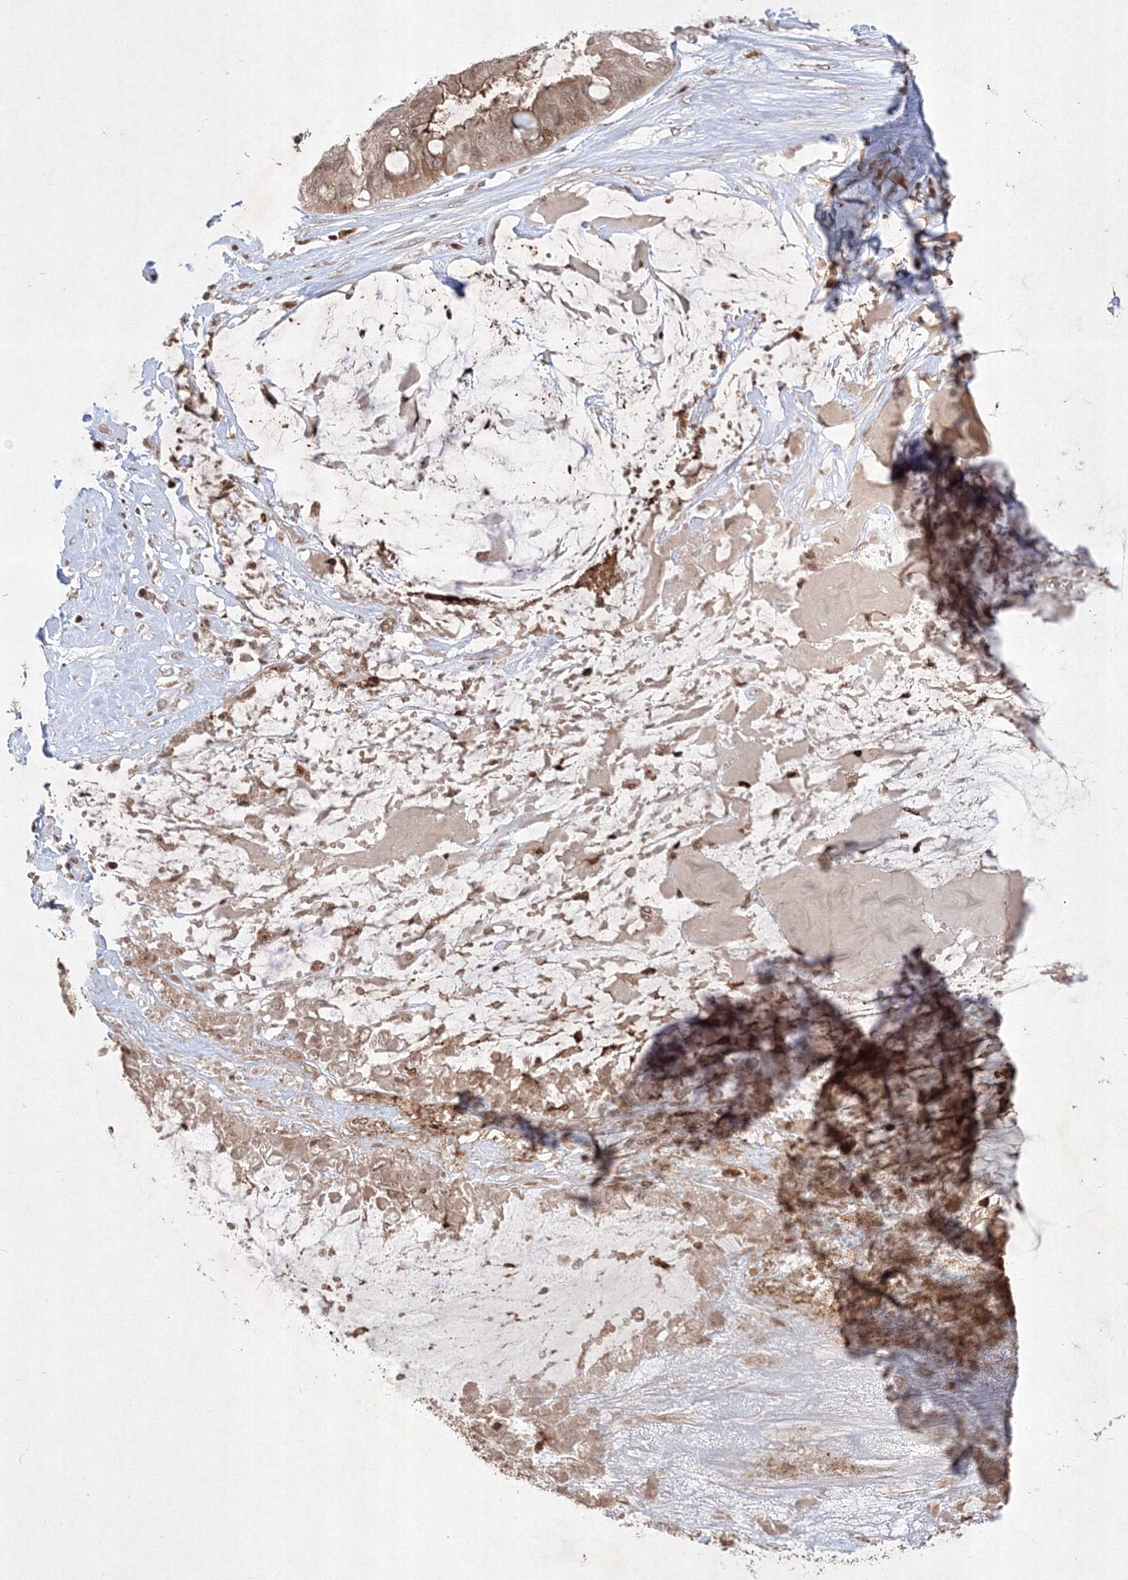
{"staining": {"intensity": "weak", "quantity": ">75%", "location": "cytoplasmic/membranous,nuclear"}, "tissue": "ovarian cancer", "cell_type": "Tumor cells", "image_type": "cancer", "snomed": [{"axis": "morphology", "description": "Cystadenocarcinoma, mucinous, NOS"}, {"axis": "topography", "description": "Ovary"}], "caption": "Ovarian mucinous cystadenocarcinoma stained for a protein exhibits weak cytoplasmic/membranous and nuclear positivity in tumor cells.", "gene": "TAB1", "patient": {"sex": "female", "age": 80}}